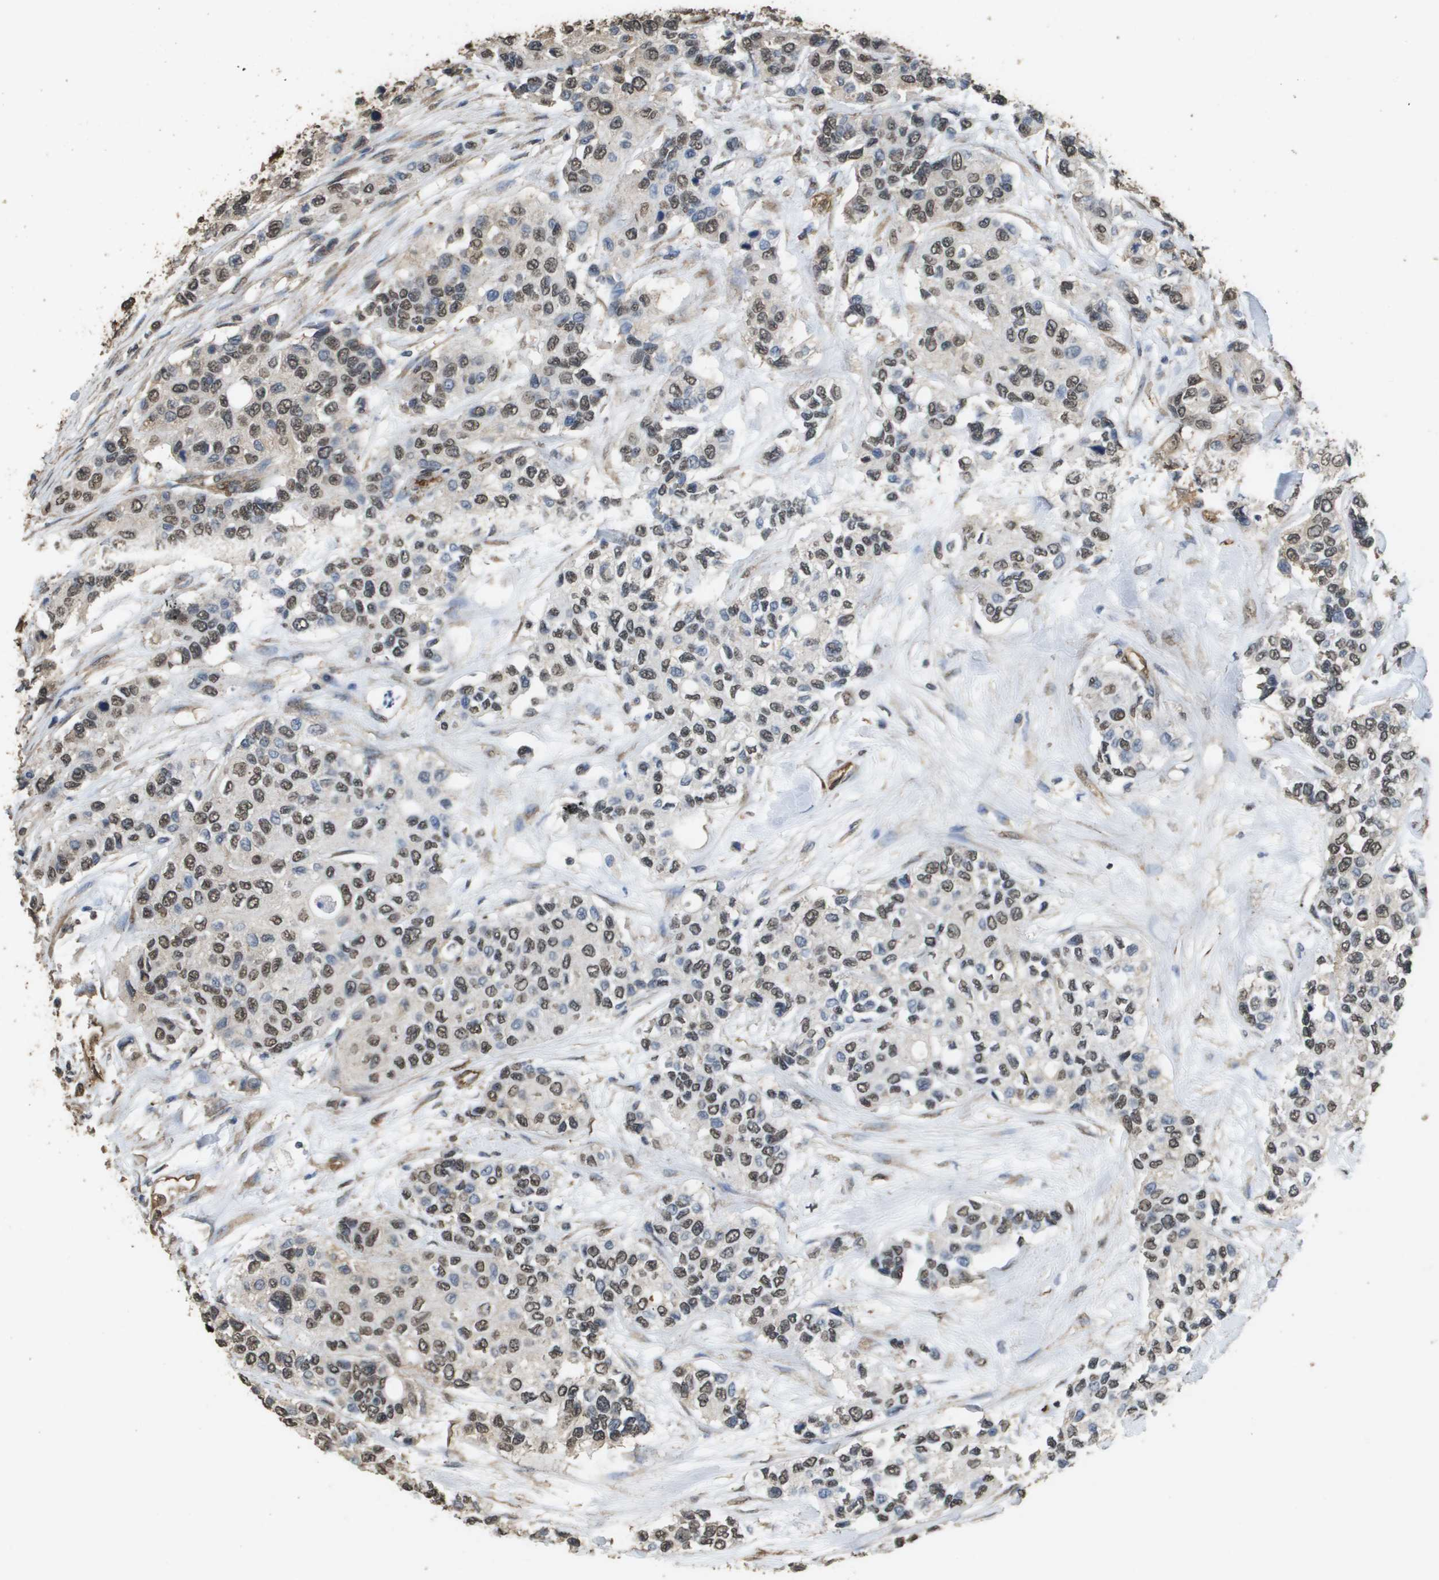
{"staining": {"intensity": "weak", "quantity": ">75%", "location": "nuclear"}, "tissue": "urothelial cancer", "cell_type": "Tumor cells", "image_type": "cancer", "snomed": [{"axis": "morphology", "description": "Urothelial carcinoma, High grade"}, {"axis": "topography", "description": "Urinary bladder"}], "caption": "A micrograph showing weak nuclear expression in about >75% of tumor cells in urothelial cancer, as visualized by brown immunohistochemical staining.", "gene": "AAMP", "patient": {"sex": "female", "age": 56}}